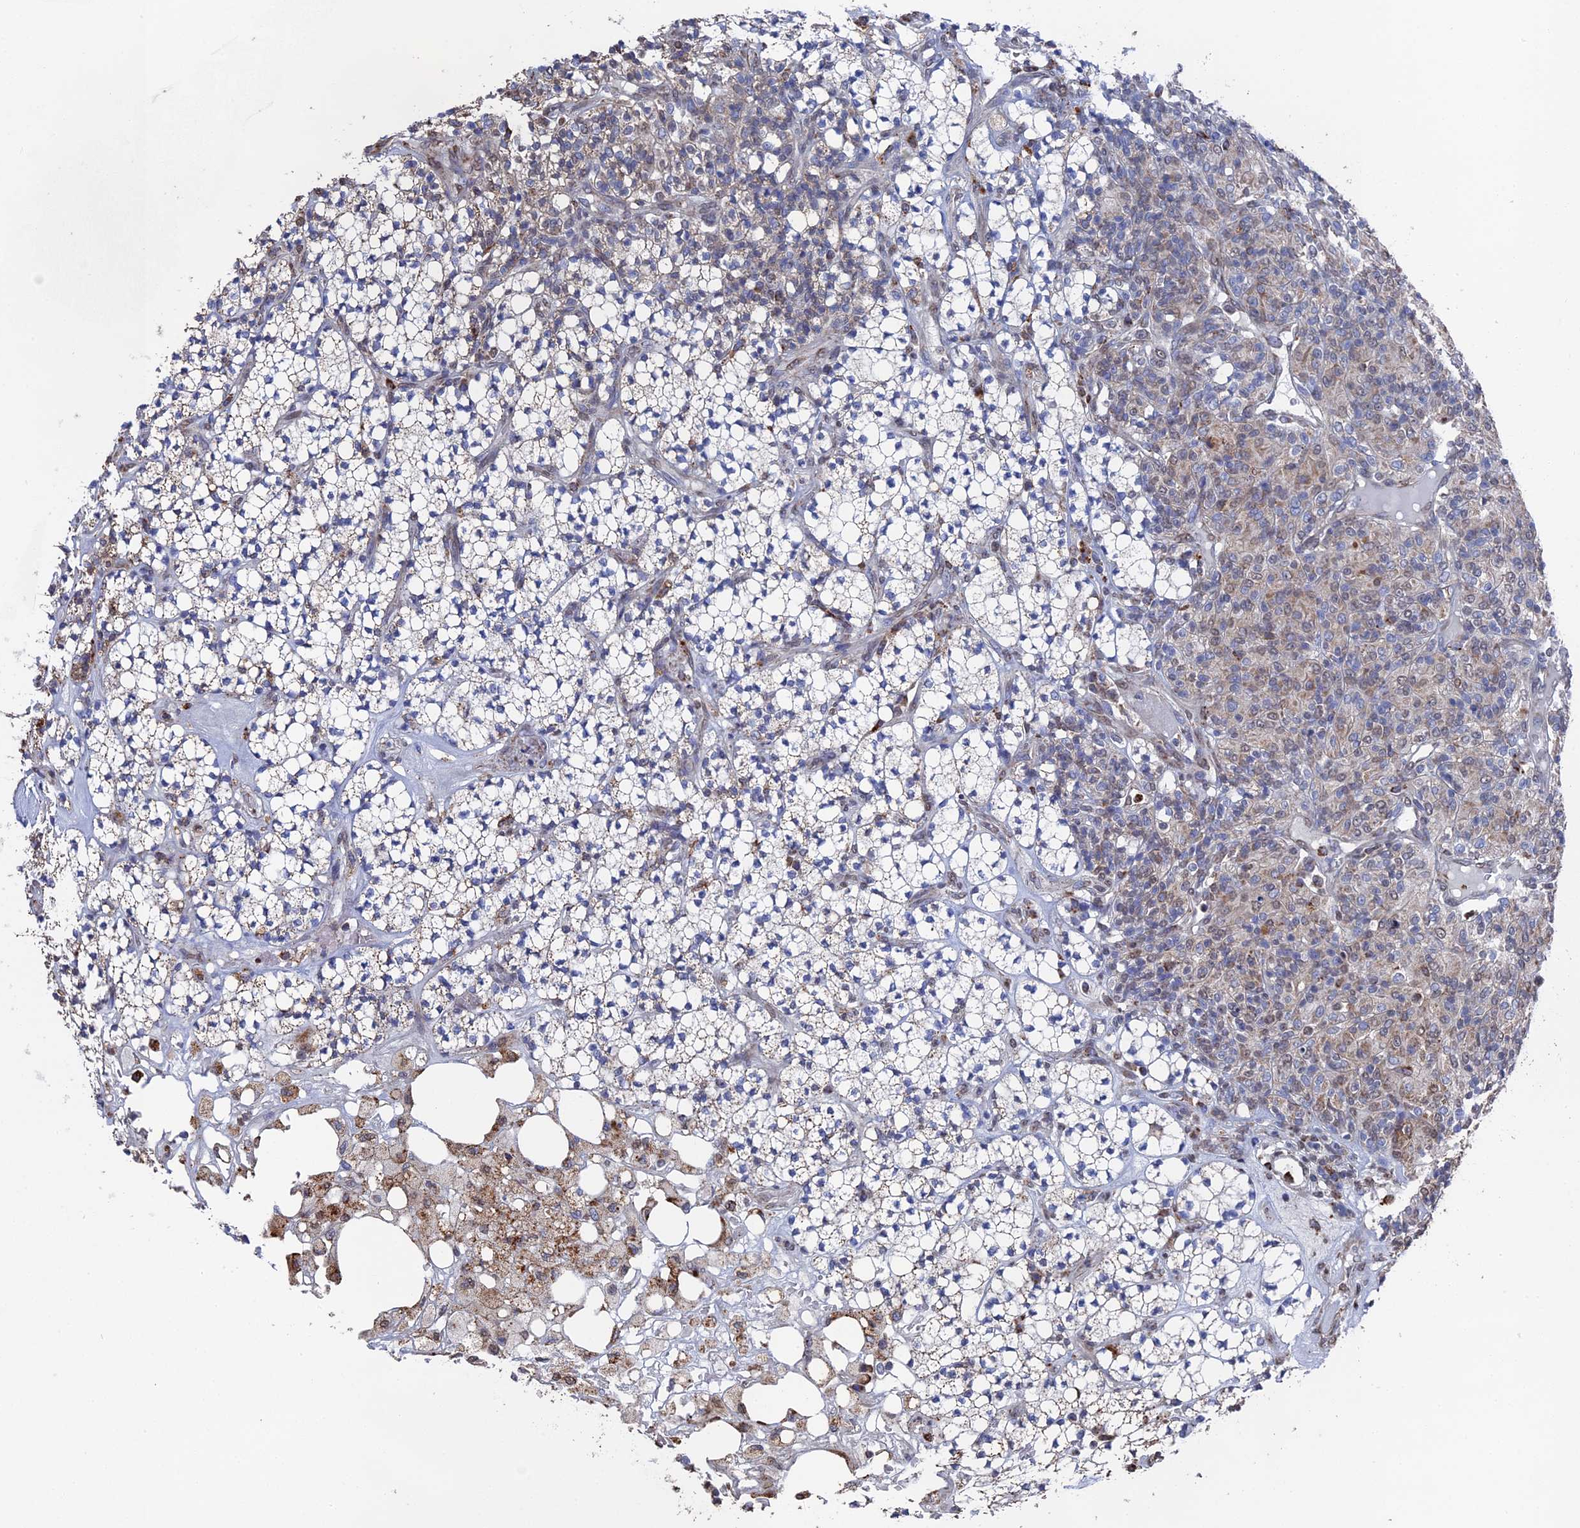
{"staining": {"intensity": "weak", "quantity": "<25%", "location": "cytoplasmic/membranous,nuclear"}, "tissue": "renal cancer", "cell_type": "Tumor cells", "image_type": "cancer", "snomed": [{"axis": "morphology", "description": "Adenocarcinoma, NOS"}, {"axis": "topography", "description": "Kidney"}], "caption": "This is a micrograph of IHC staining of renal cancer, which shows no staining in tumor cells. (DAB (3,3'-diaminobenzidine) immunohistochemistry (IHC) with hematoxylin counter stain).", "gene": "SMG9", "patient": {"sex": "male", "age": 77}}